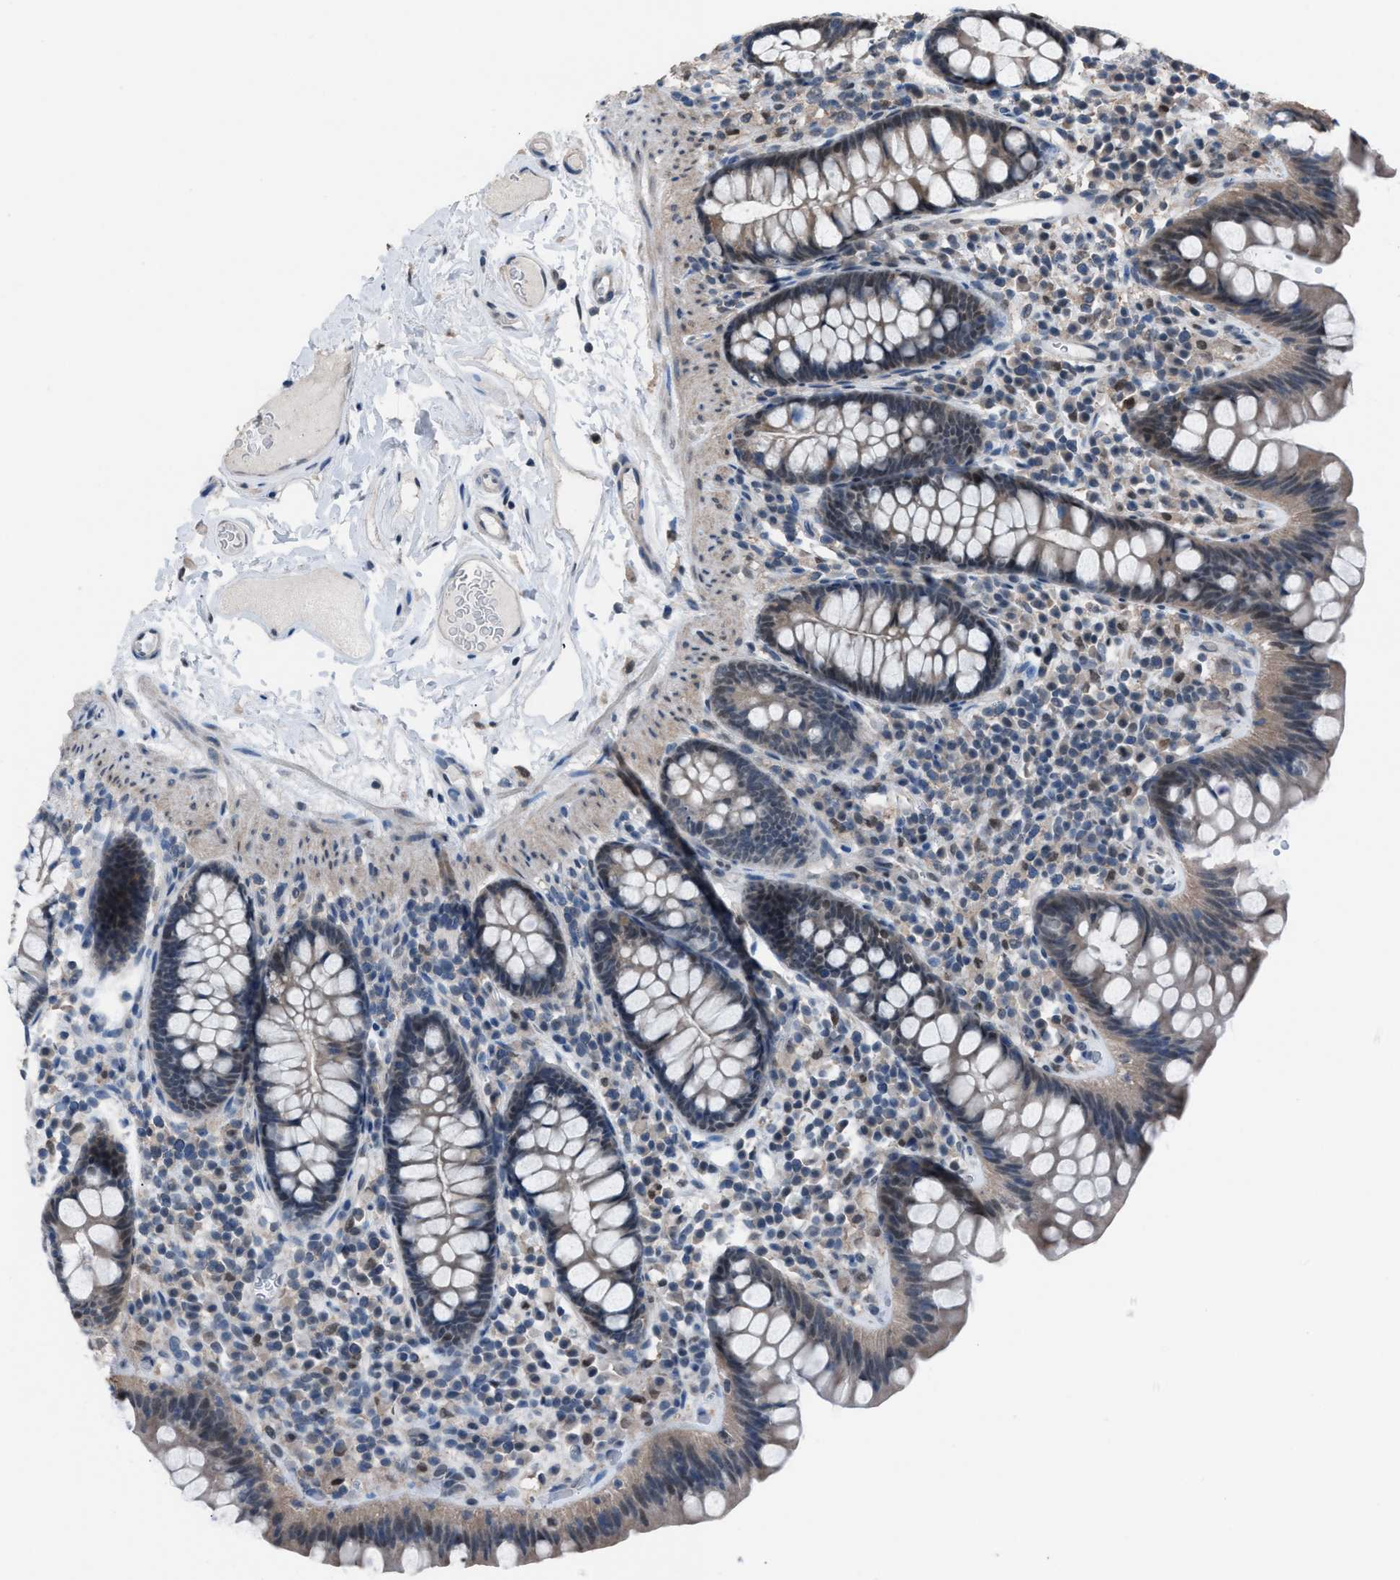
{"staining": {"intensity": "negative", "quantity": "none", "location": "none"}, "tissue": "colon", "cell_type": "Endothelial cells", "image_type": "normal", "snomed": [{"axis": "morphology", "description": "Normal tissue, NOS"}, {"axis": "topography", "description": "Colon"}], "caption": "The immunohistochemistry (IHC) image has no significant staining in endothelial cells of colon. (DAB (3,3'-diaminobenzidine) IHC visualized using brightfield microscopy, high magnification).", "gene": "ZNF276", "patient": {"sex": "female", "age": 80}}